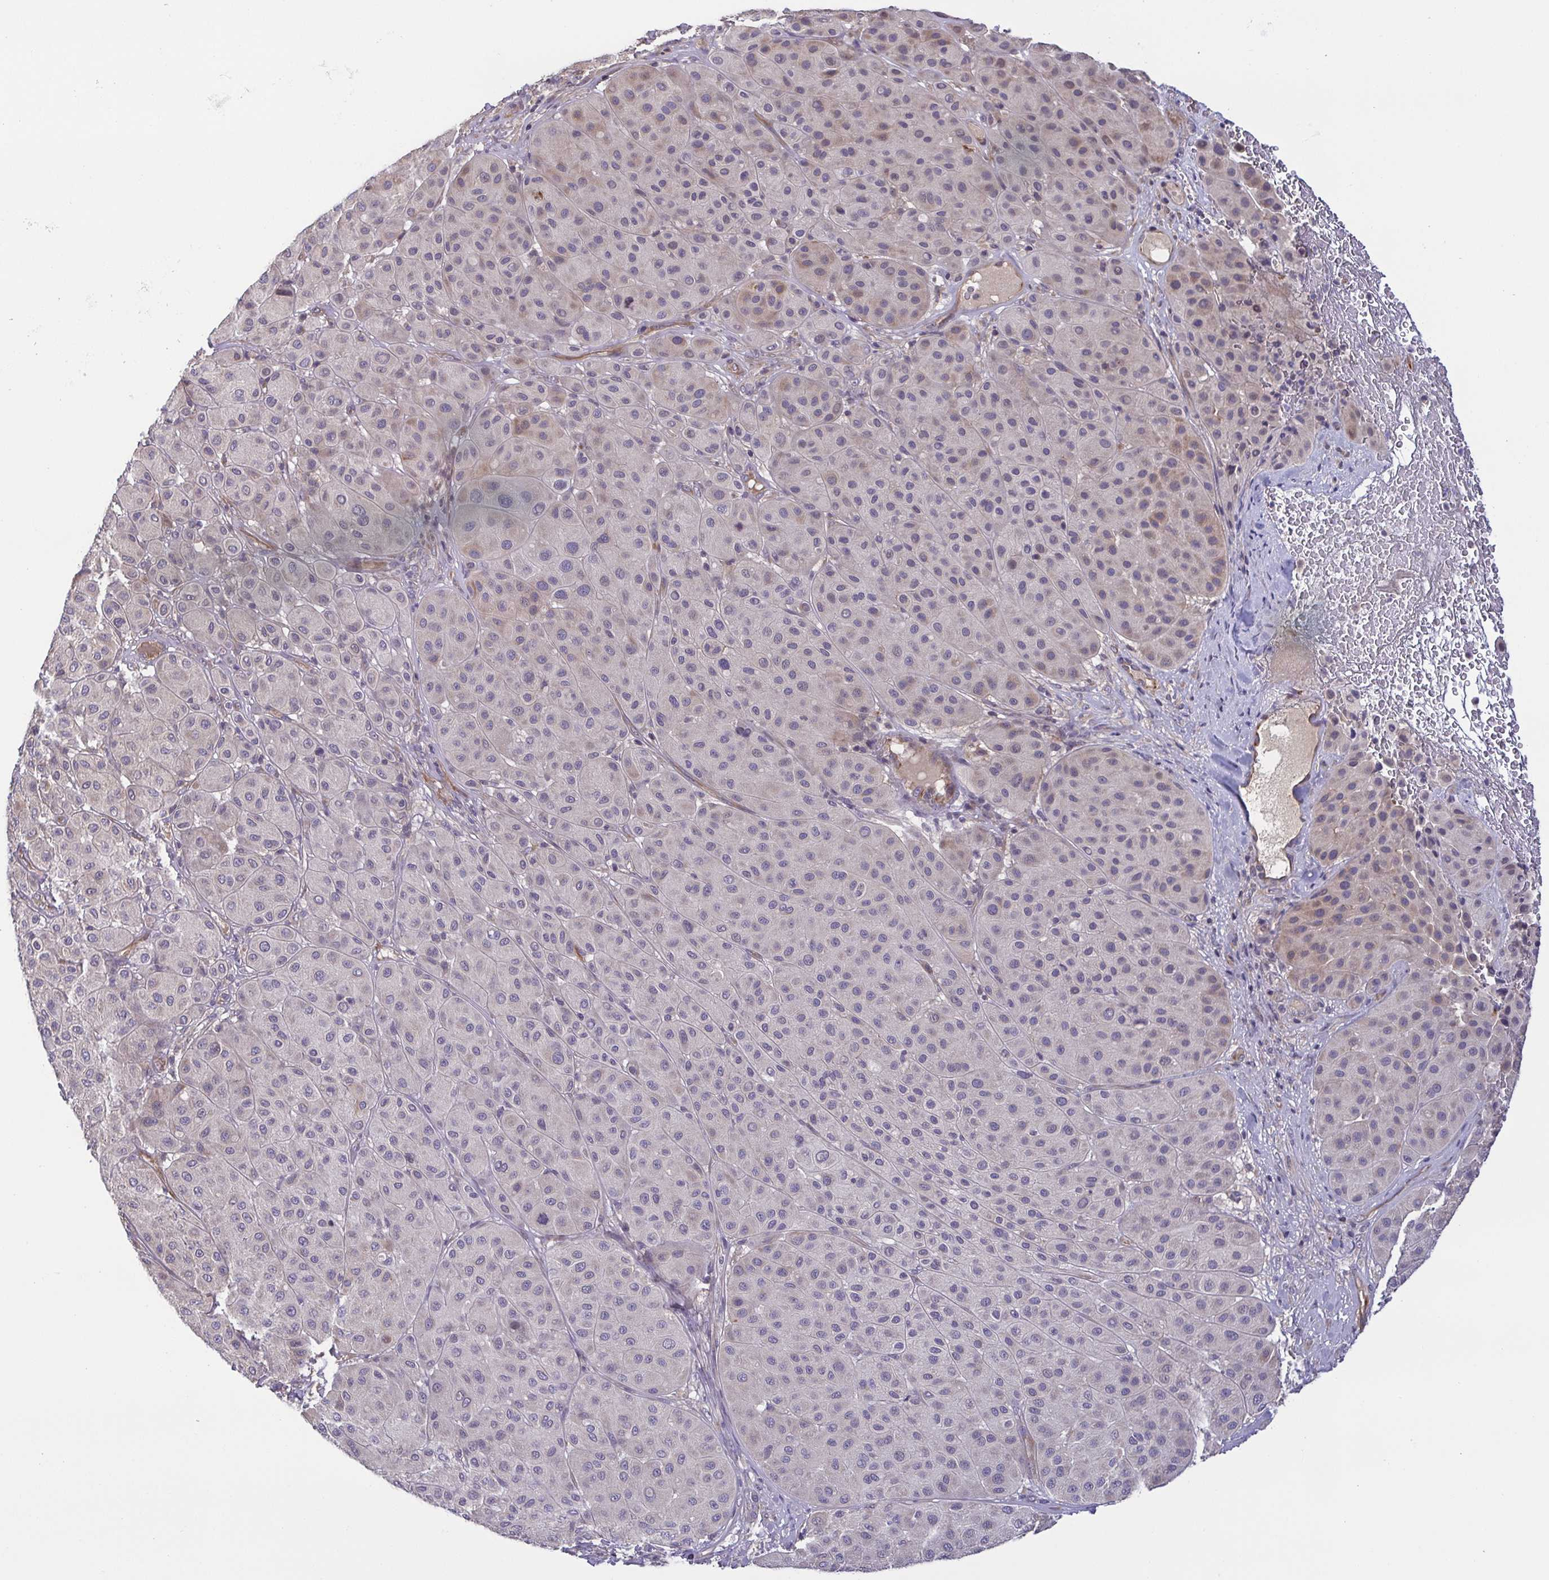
{"staining": {"intensity": "weak", "quantity": "<25%", "location": "cytoplasmic/membranous"}, "tissue": "melanoma", "cell_type": "Tumor cells", "image_type": "cancer", "snomed": [{"axis": "morphology", "description": "Malignant melanoma, Metastatic site"}, {"axis": "topography", "description": "Smooth muscle"}], "caption": "Melanoma was stained to show a protein in brown. There is no significant staining in tumor cells.", "gene": "OSBPL7", "patient": {"sex": "male", "age": 41}}